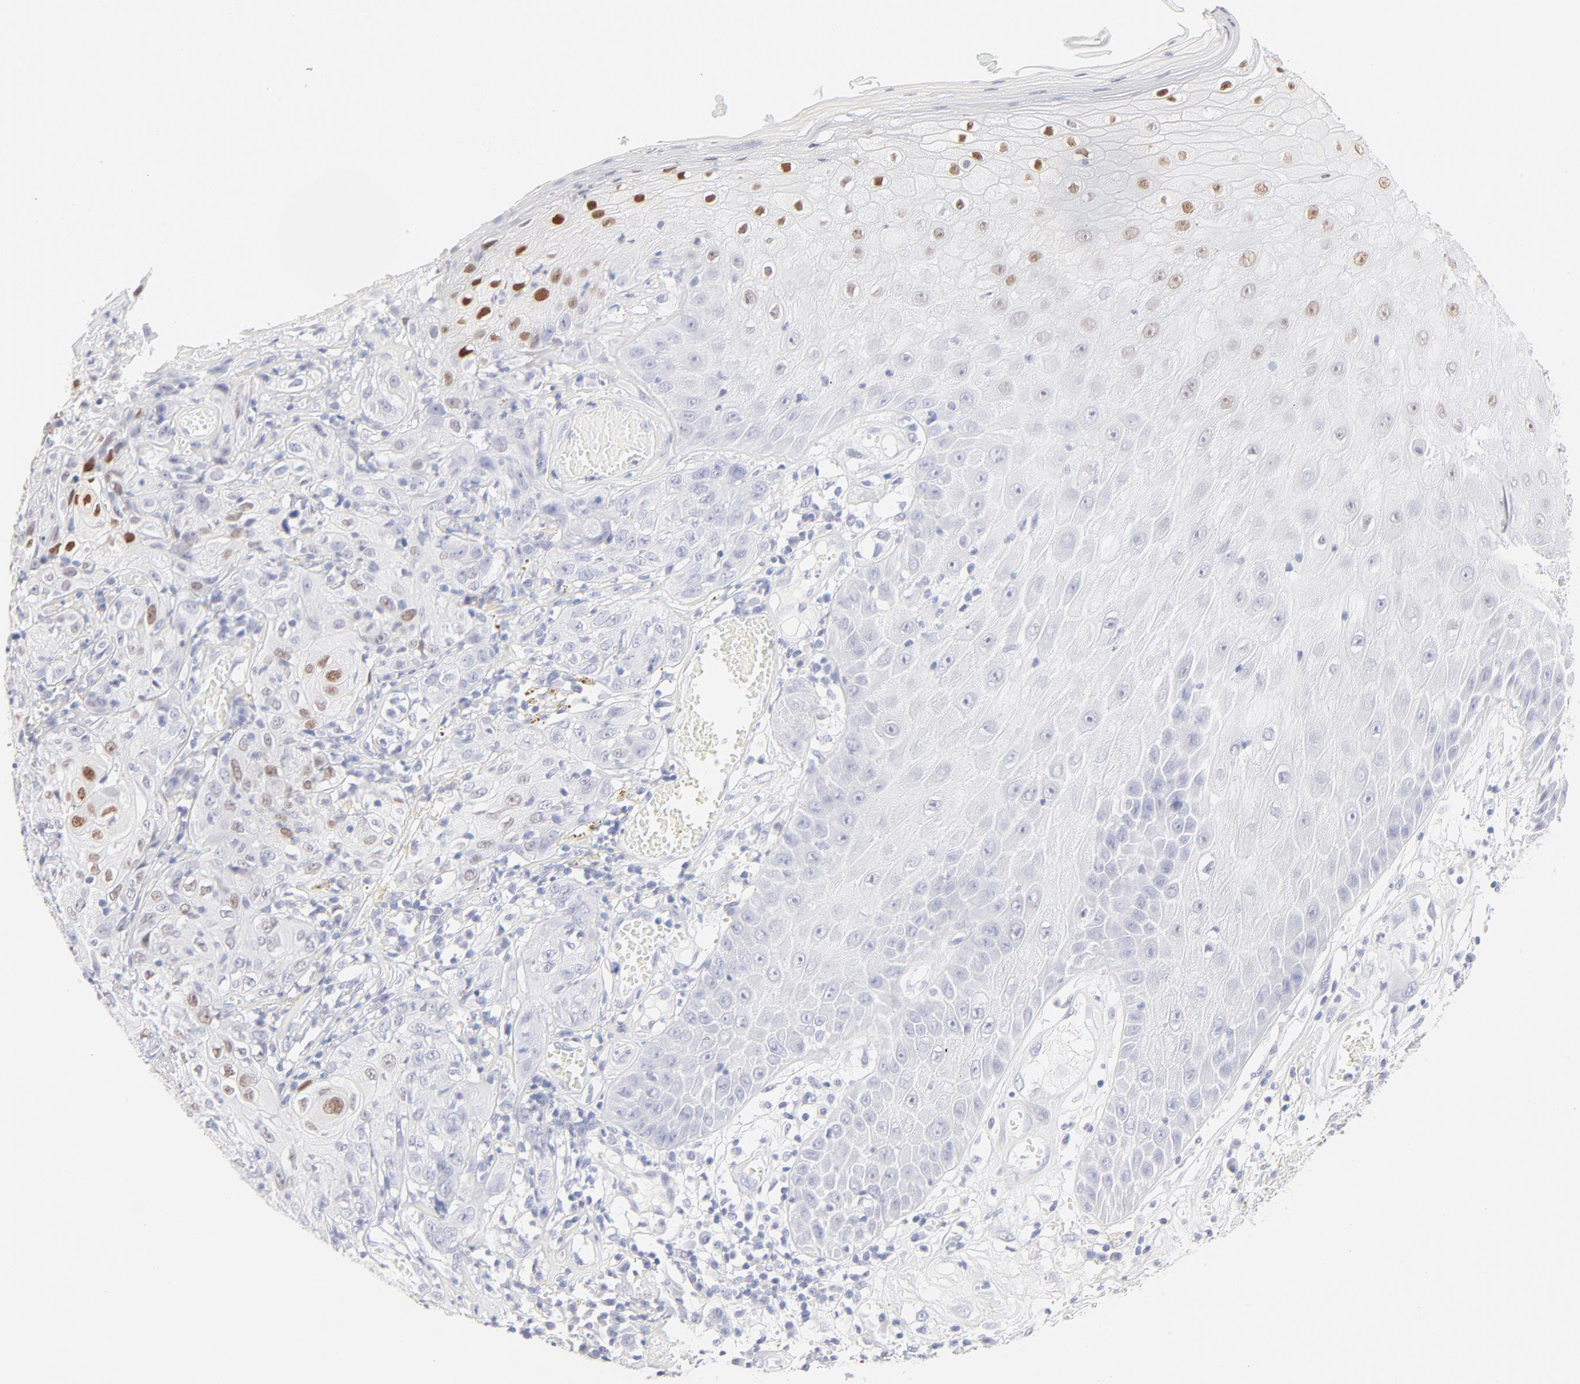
{"staining": {"intensity": "strong", "quantity": "25%-75%", "location": "nuclear"}, "tissue": "skin cancer", "cell_type": "Tumor cells", "image_type": "cancer", "snomed": [{"axis": "morphology", "description": "Squamous cell carcinoma, NOS"}, {"axis": "topography", "description": "Skin"}], "caption": "Human skin cancer (squamous cell carcinoma) stained with a brown dye shows strong nuclear positive staining in about 25%-75% of tumor cells.", "gene": "ELF3", "patient": {"sex": "male", "age": 65}}